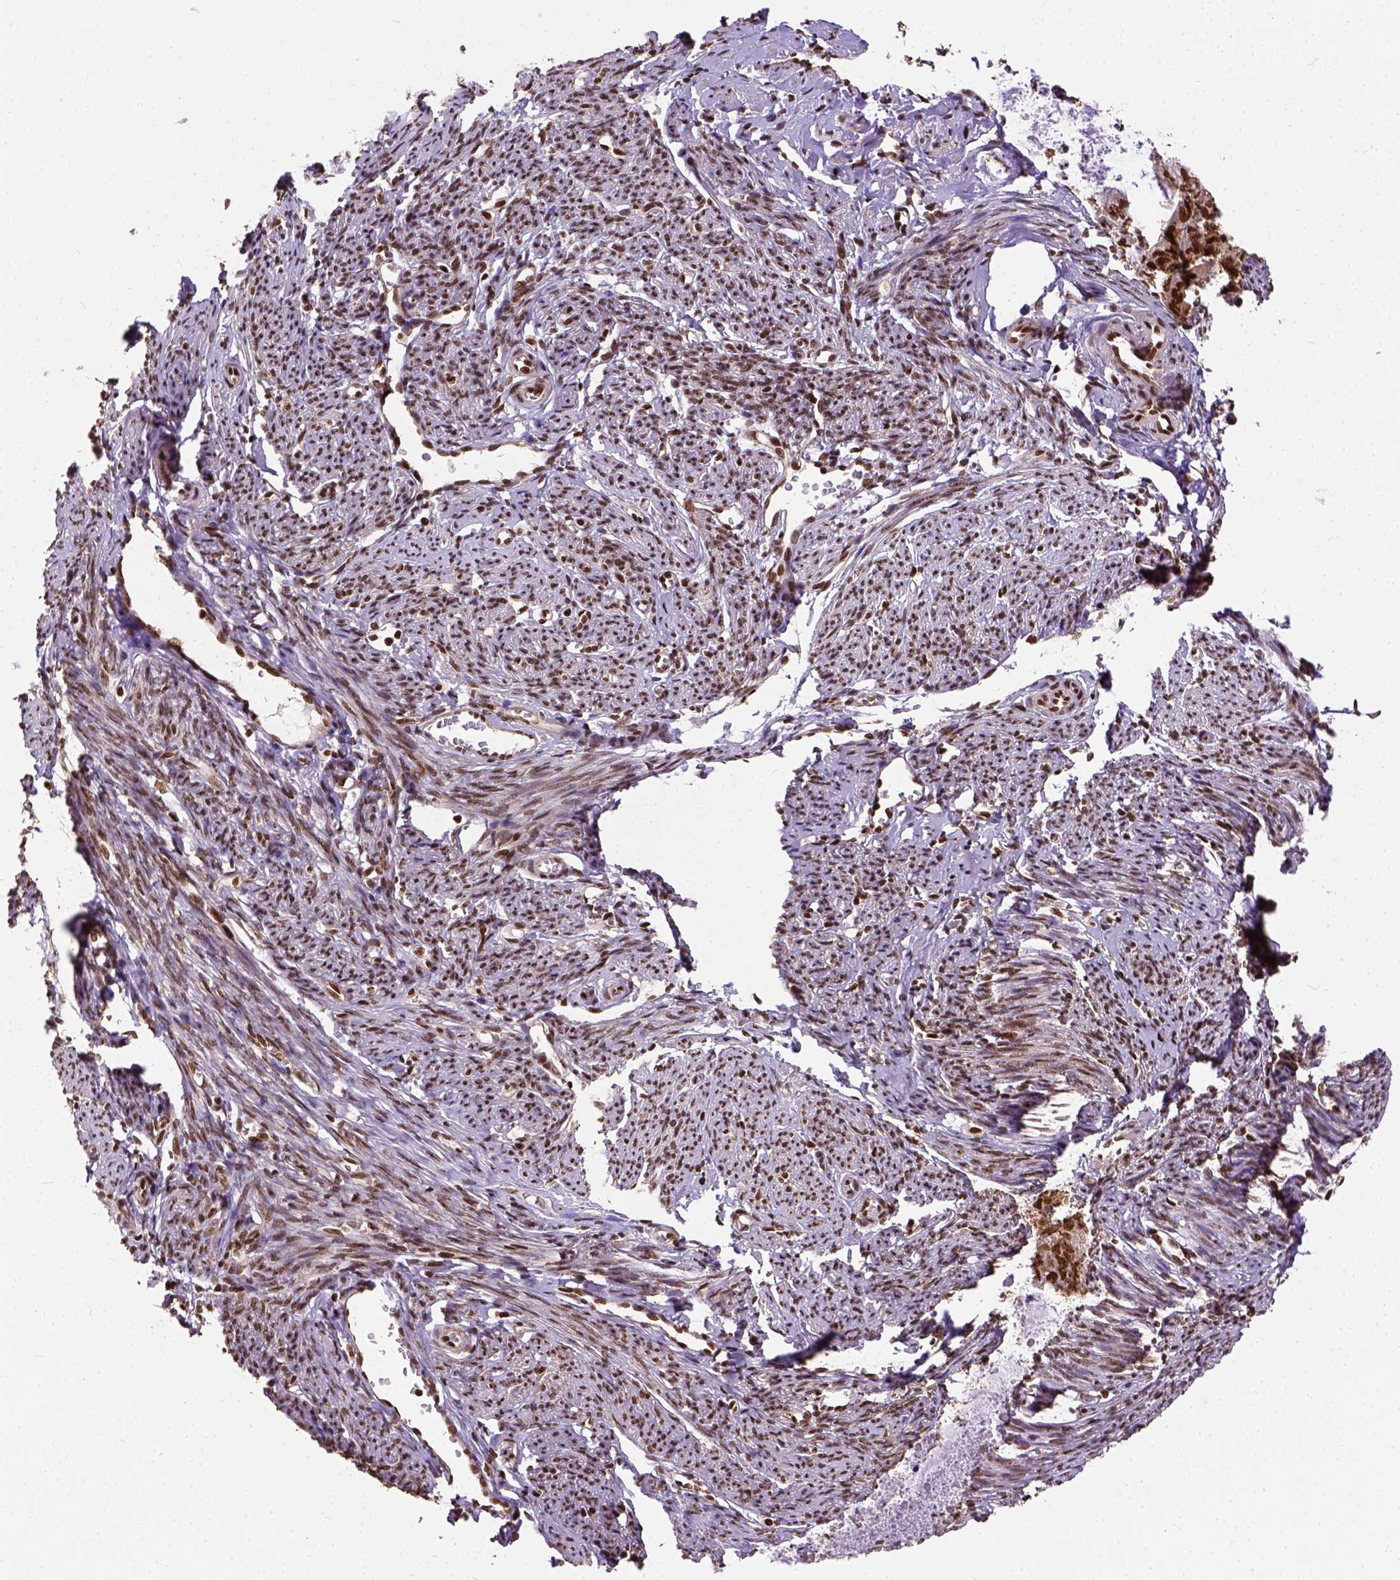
{"staining": {"intensity": "strong", "quantity": ">75%", "location": "nuclear"}, "tissue": "endometrial cancer", "cell_type": "Tumor cells", "image_type": "cancer", "snomed": [{"axis": "morphology", "description": "Adenocarcinoma, NOS"}, {"axis": "topography", "description": "Endometrium"}], "caption": "About >75% of tumor cells in endometrial cancer exhibit strong nuclear protein positivity as visualized by brown immunohistochemical staining.", "gene": "NACC1", "patient": {"sex": "female", "age": 57}}